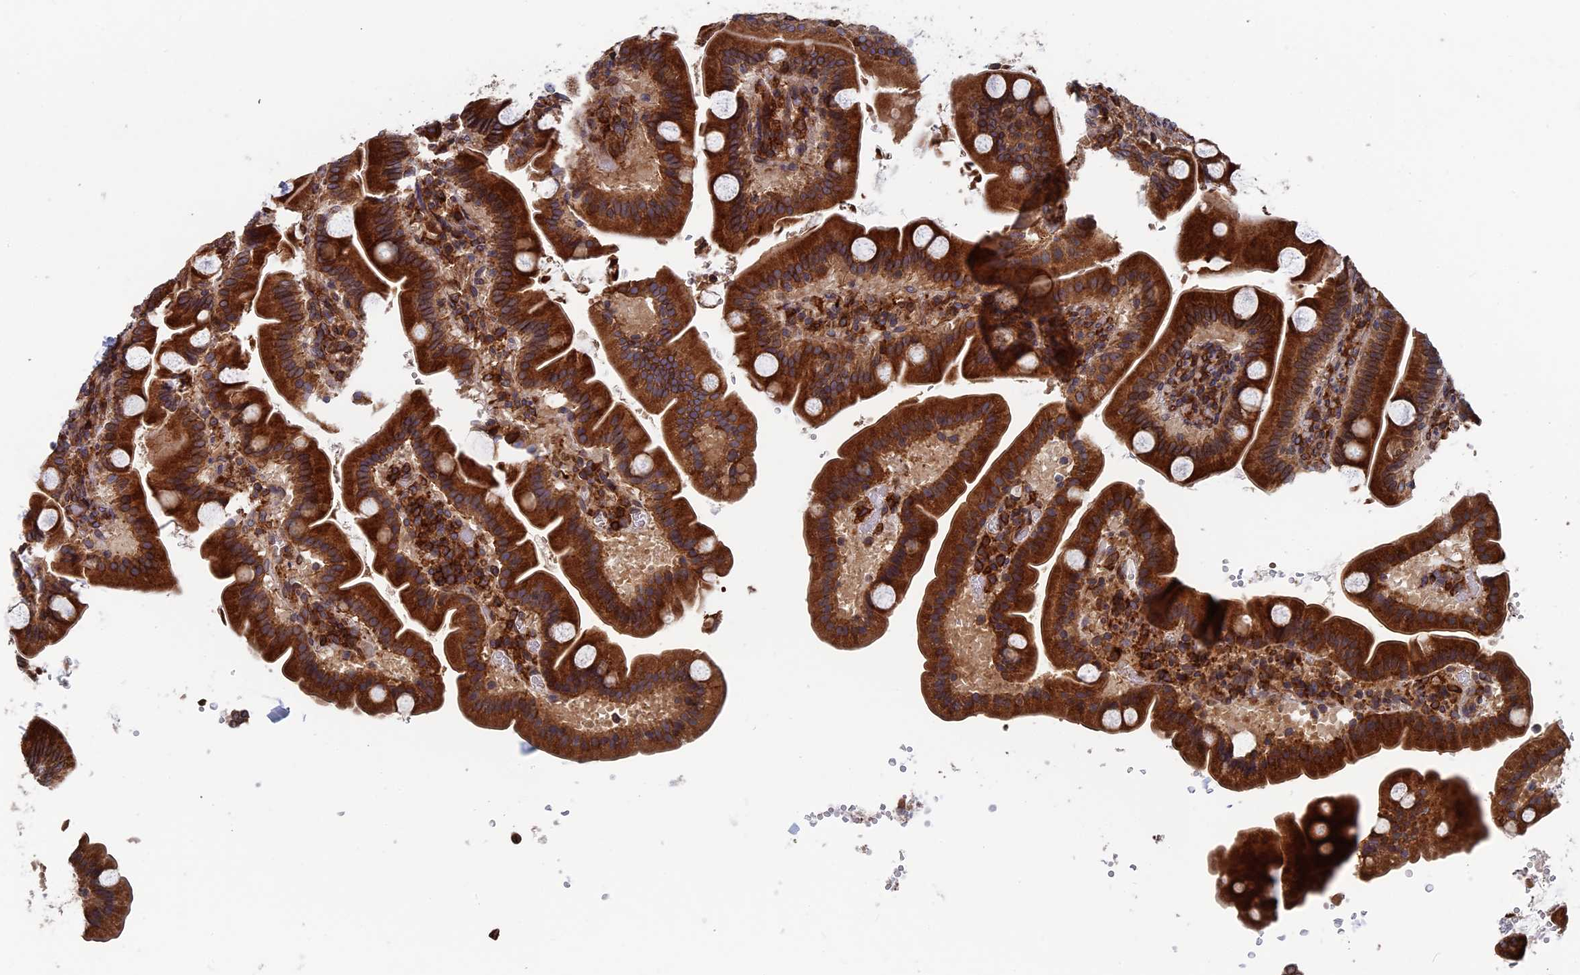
{"staining": {"intensity": "strong", "quantity": ">75%", "location": "cytoplasmic/membranous"}, "tissue": "duodenum", "cell_type": "Glandular cells", "image_type": "normal", "snomed": [{"axis": "morphology", "description": "Normal tissue, NOS"}, {"axis": "topography", "description": "Duodenum"}], "caption": "IHC image of normal duodenum stained for a protein (brown), which displays high levels of strong cytoplasmic/membranous expression in about >75% of glandular cells.", "gene": "RPUSD1", "patient": {"sex": "male", "age": 55}}